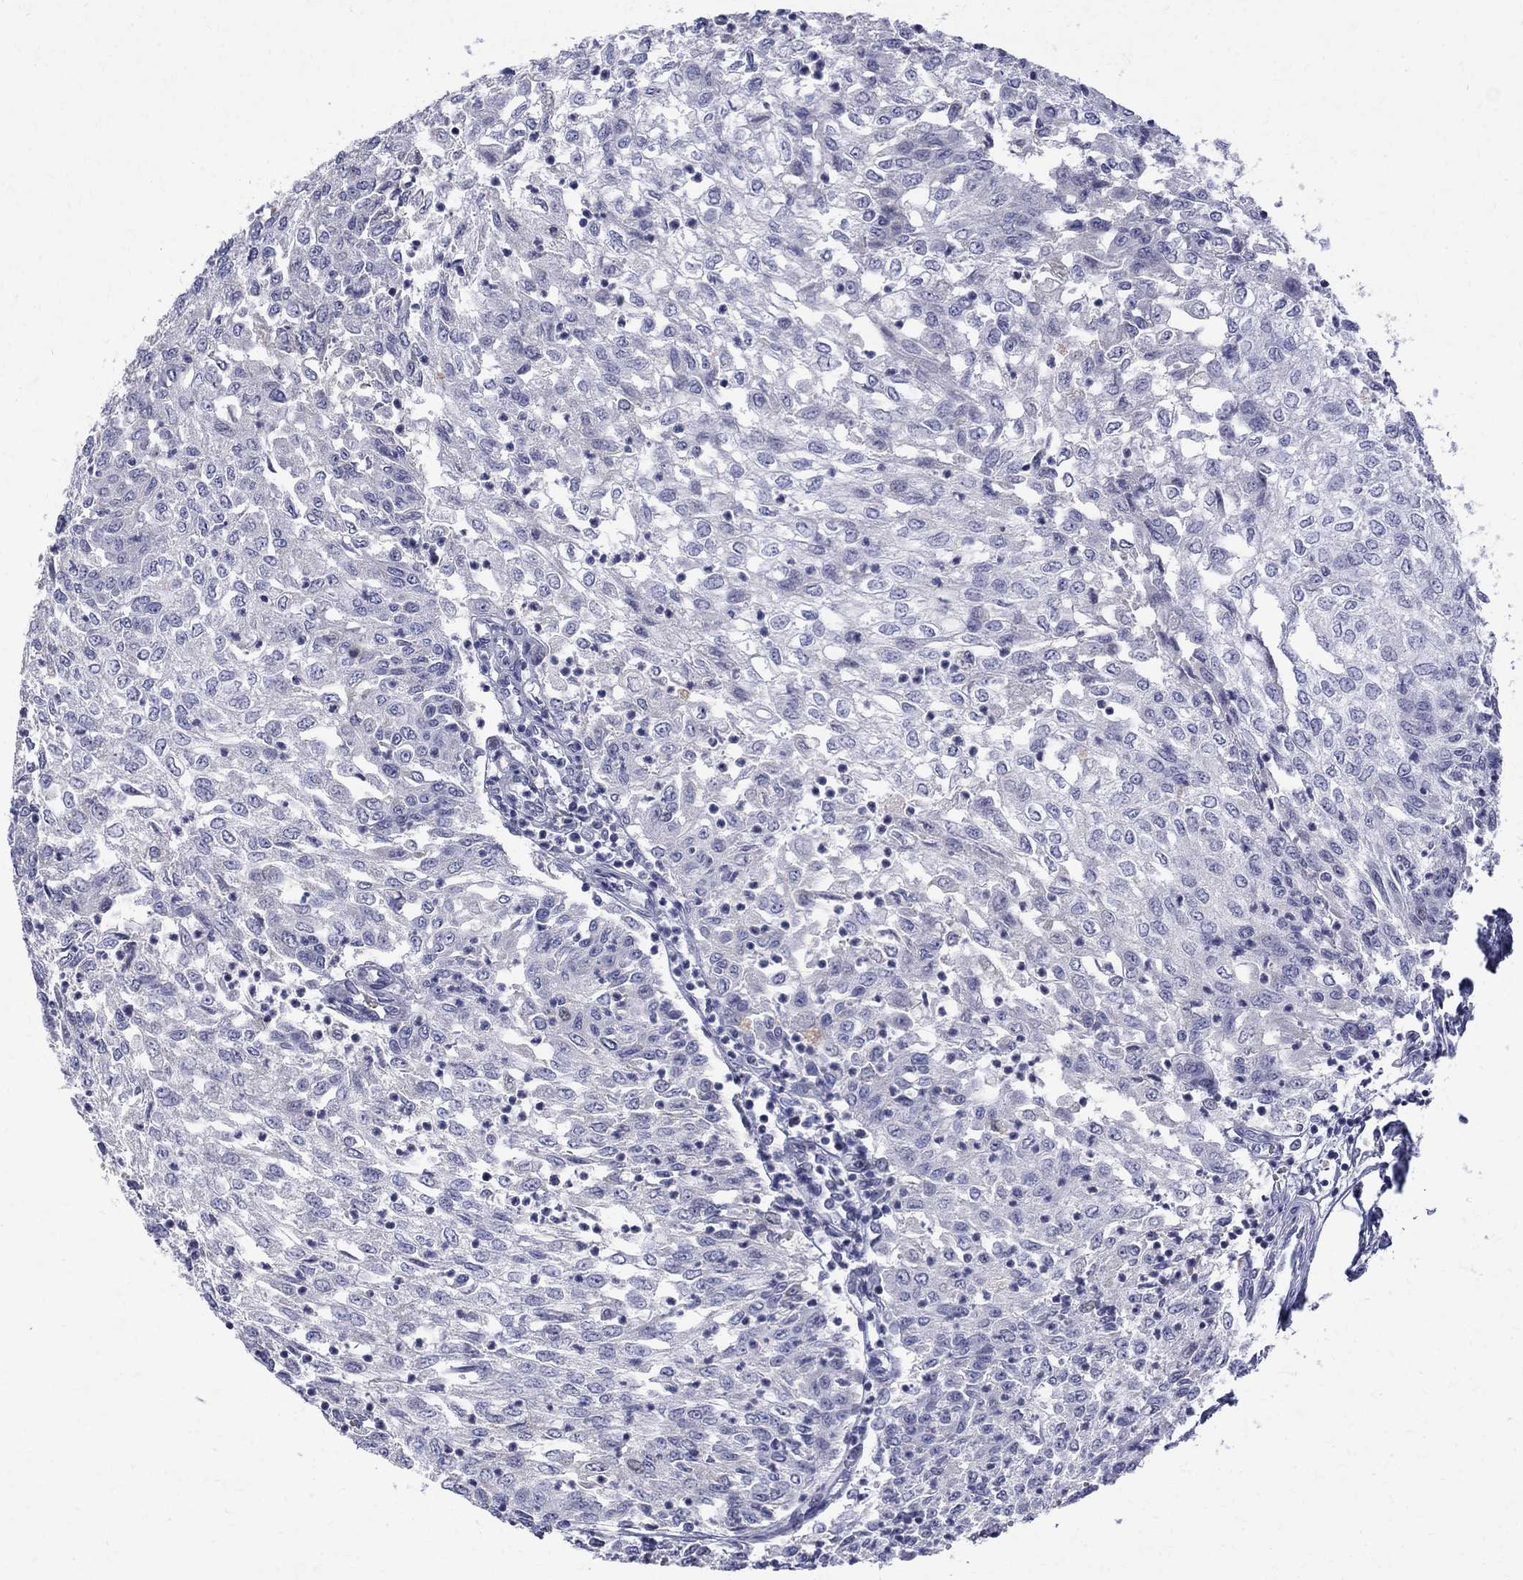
{"staining": {"intensity": "negative", "quantity": "none", "location": "none"}, "tissue": "urothelial cancer", "cell_type": "Tumor cells", "image_type": "cancer", "snomed": [{"axis": "morphology", "description": "Urothelial carcinoma, Low grade"}, {"axis": "topography", "description": "Urinary bladder"}], "caption": "Immunohistochemistry of human urothelial cancer displays no expression in tumor cells. (DAB (3,3'-diaminobenzidine) IHC visualized using brightfield microscopy, high magnification).", "gene": "AGER", "patient": {"sex": "male", "age": 78}}